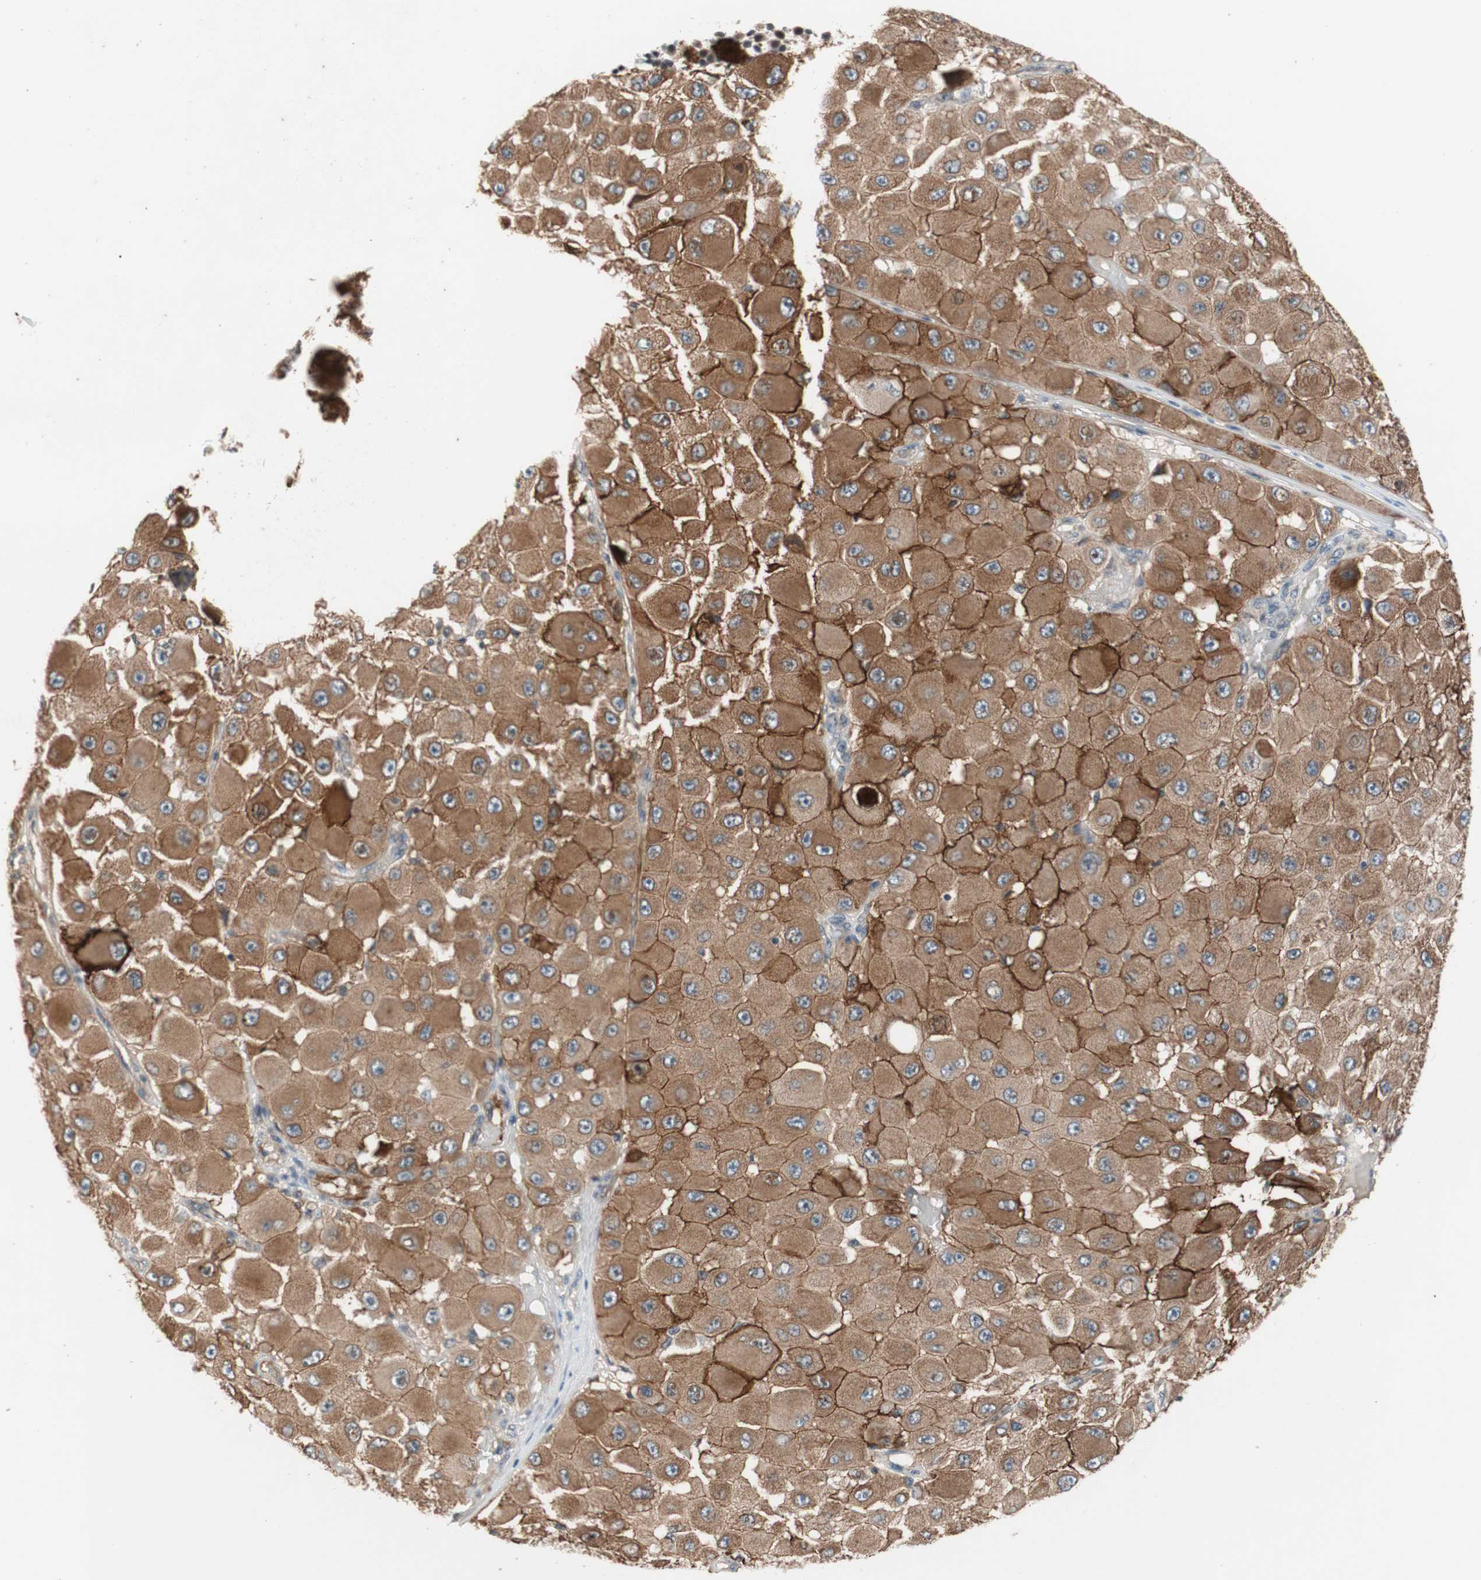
{"staining": {"intensity": "moderate", "quantity": ">75%", "location": "cytoplasmic/membranous"}, "tissue": "melanoma", "cell_type": "Tumor cells", "image_type": "cancer", "snomed": [{"axis": "morphology", "description": "Malignant melanoma, NOS"}, {"axis": "topography", "description": "Skin"}], "caption": "The histopathology image shows a brown stain indicating the presence of a protein in the cytoplasmic/membranous of tumor cells in malignant melanoma. The staining is performed using DAB brown chromogen to label protein expression. The nuclei are counter-stained blue using hematoxylin.", "gene": "CD55", "patient": {"sex": "female", "age": 81}}